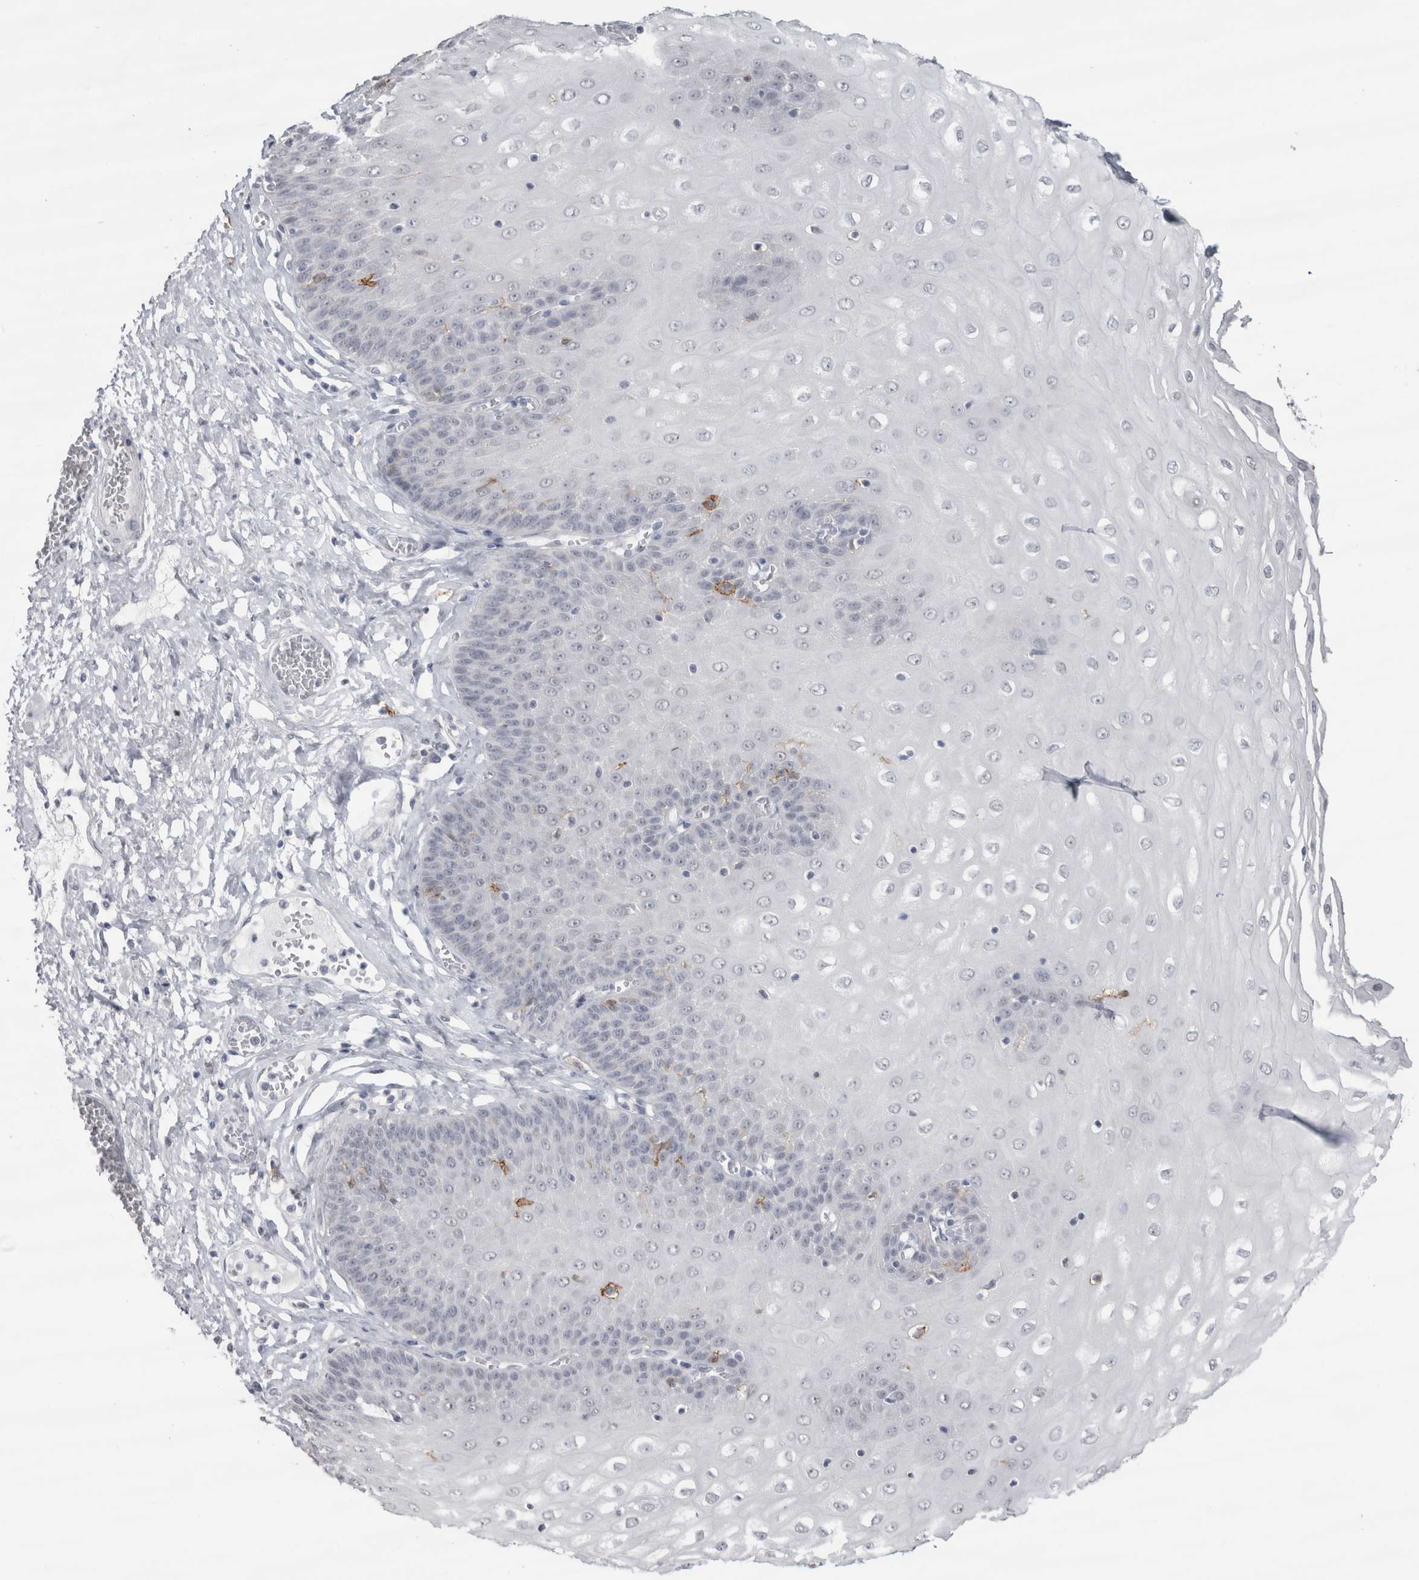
{"staining": {"intensity": "negative", "quantity": "none", "location": "none"}, "tissue": "esophagus", "cell_type": "Squamous epithelial cells", "image_type": "normal", "snomed": [{"axis": "morphology", "description": "Normal tissue, NOS"}, {"axis": "topography", "description": "Esophagus"}], "caption": "A high-resolution image shows IHC staining of unremarkable esophagus, which exhibits no significant staining in squamous epithelial cells. The staining is performed using DAB (3,3'-diaminobenzidine) brown chromogen with nuclei counter-stained in using hematoxylin.", "gene": "CDH17", "patient": {"sex": "male", "age": 60}}